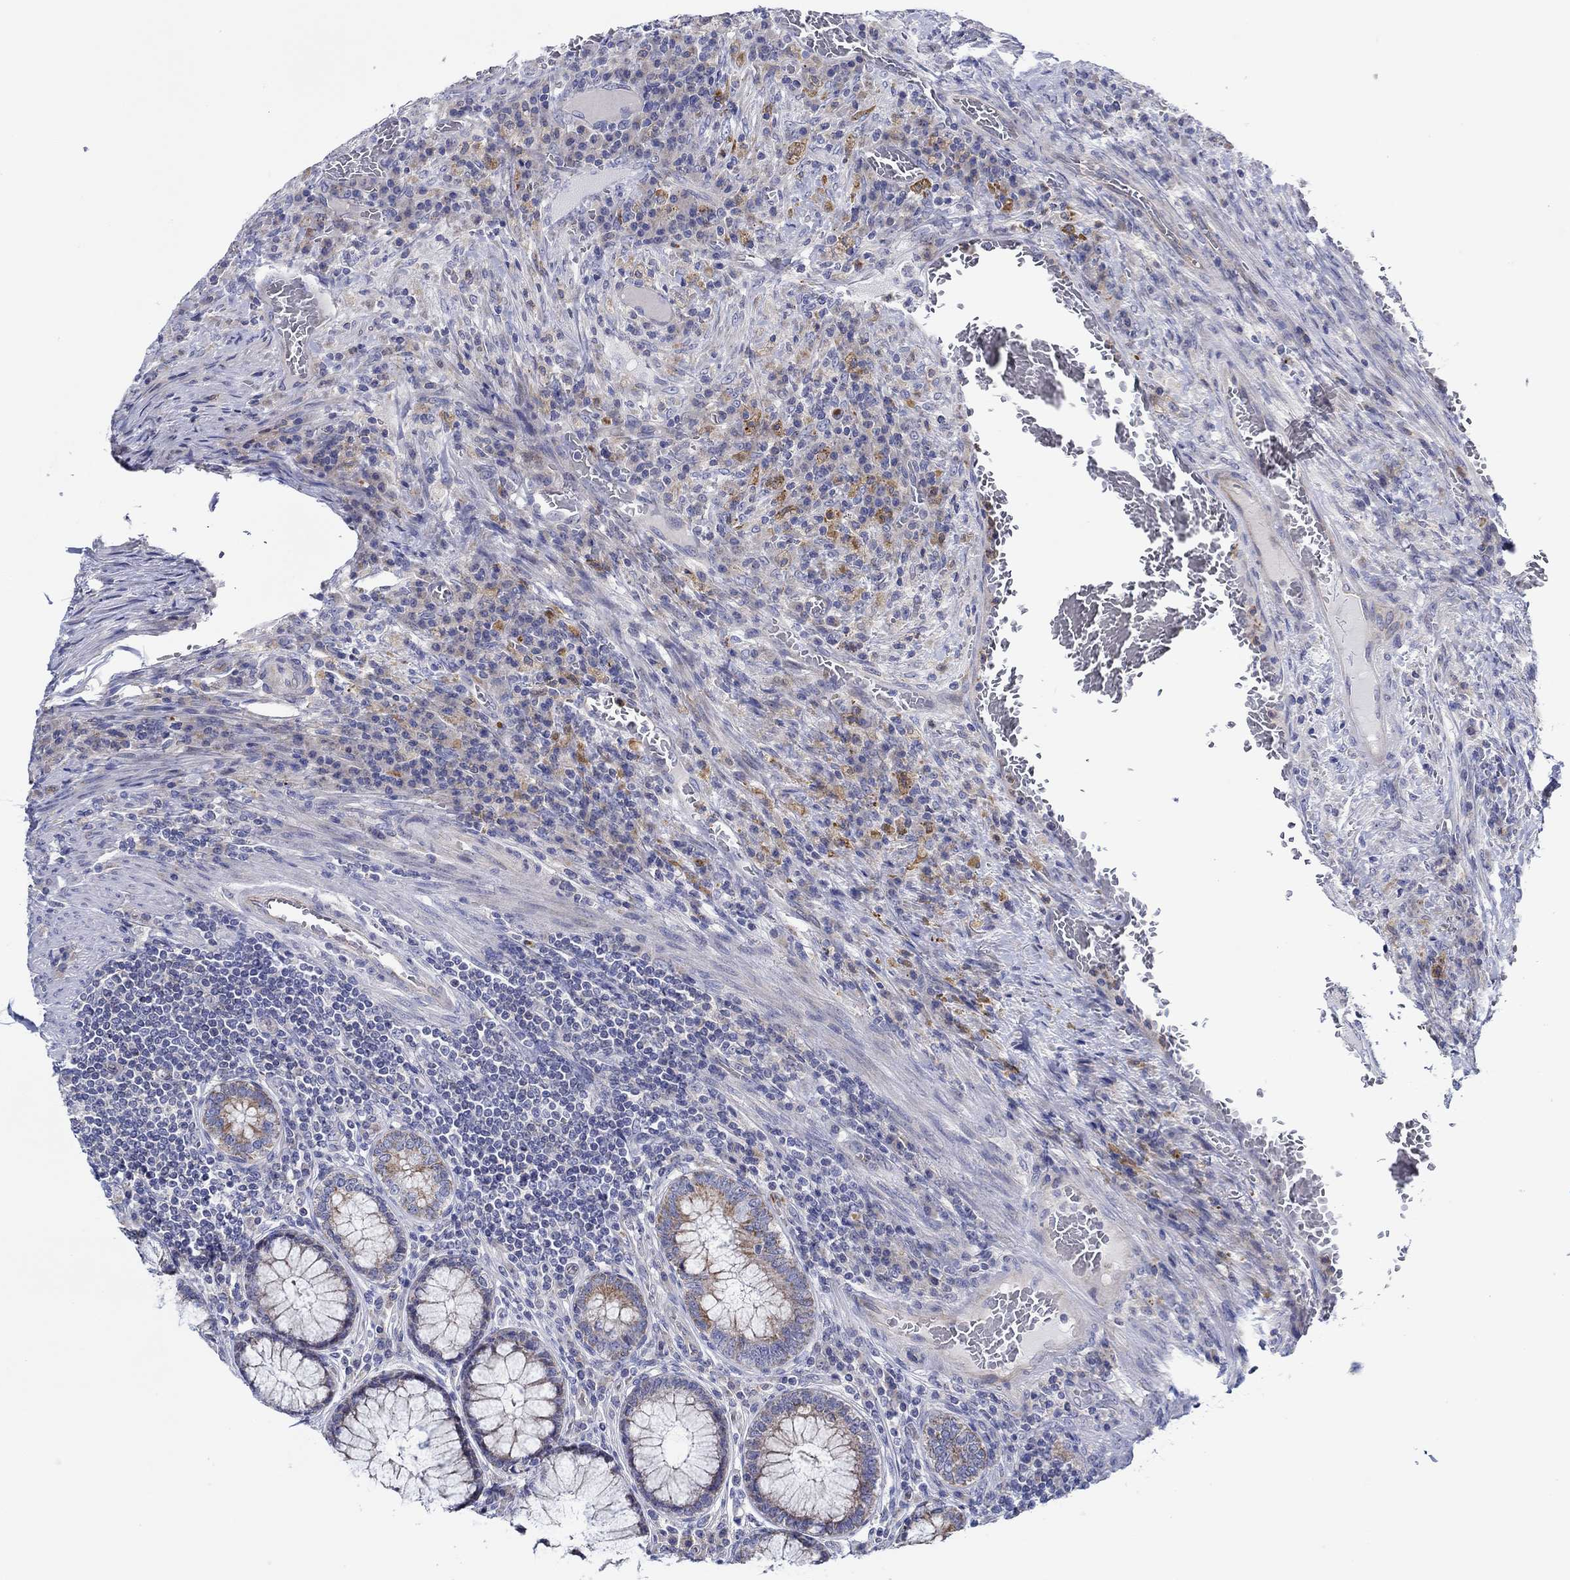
{"staining": {"intensity": "negative", "quantity": "none", "location": "none"}, "tissue": "colorectal cancer", "cell_type": "Tumor cells", "image_type": "cancer", "snomed": [{"axis": "morphology", "description": "Adenocarcinoma, NOS"}, {"axis": "topography", "description": "Colon"}], "caption": "Protein analysis of adenocarcinoma (colorectal) reveals no significant staining in tumor cells.", "gene": "CFAP61", "patient": {"sex": "female", "age": 86}}